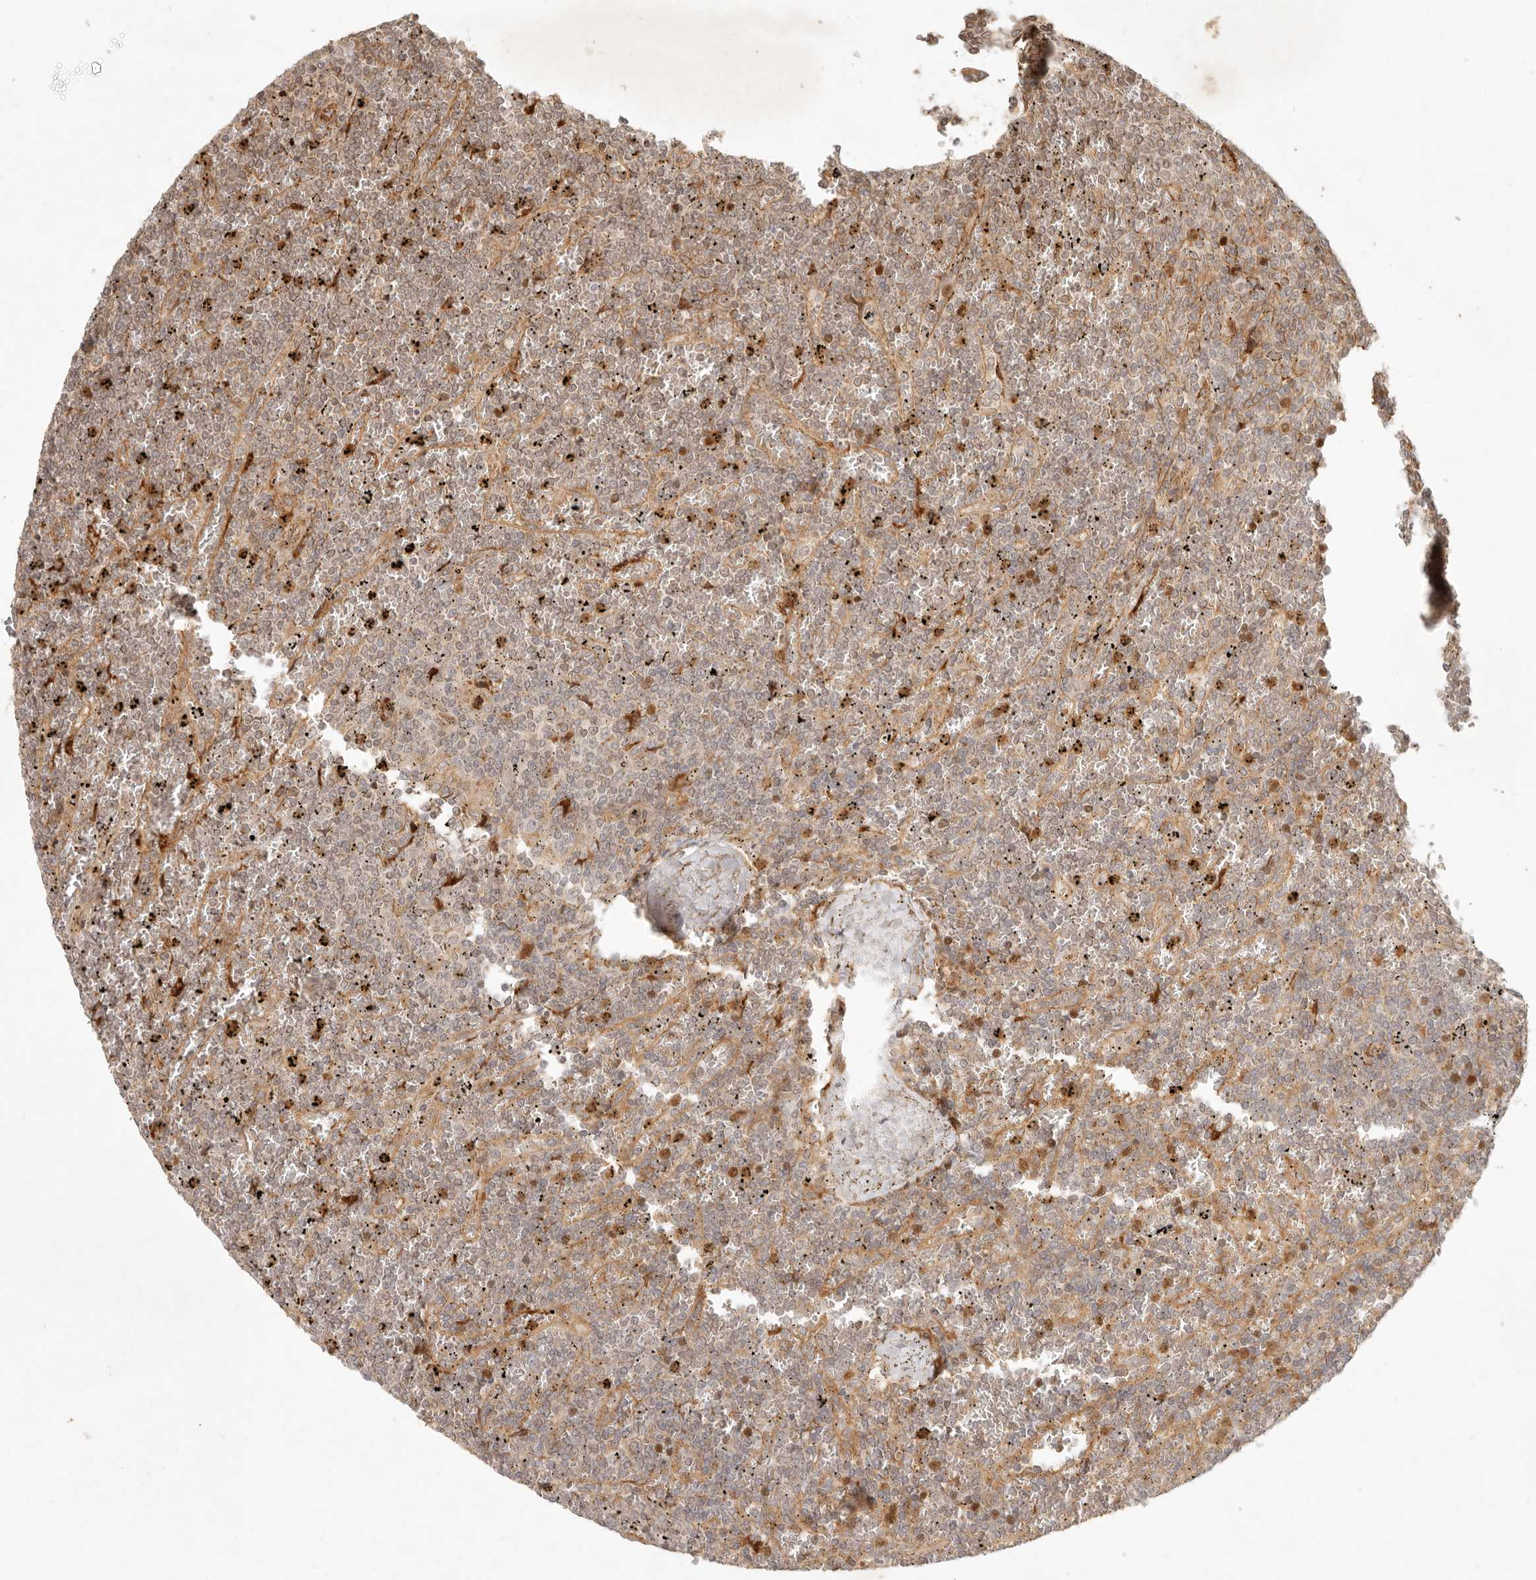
{"staining": {"intensity": "negative", "quantity": "none", "location": "none"}, "tissue": "lymphoma", "cell_type": "Tumor cells", "image_type": "cancer", "snomed": [{"axis": "morphology", "description": "Malignant lymphoma, non-Hodgkin's type, Low grade"}, {"axis": "topography", "description": "Spleen"}], "caption": "This is an immunohistochemistry (IHC) image of low-grade malignant lymphoma, non-Hodgkin's type. There is no expression in tumor cells.", "gene": "KLHL38", "patient": {"sex": "female", "age": 19}}